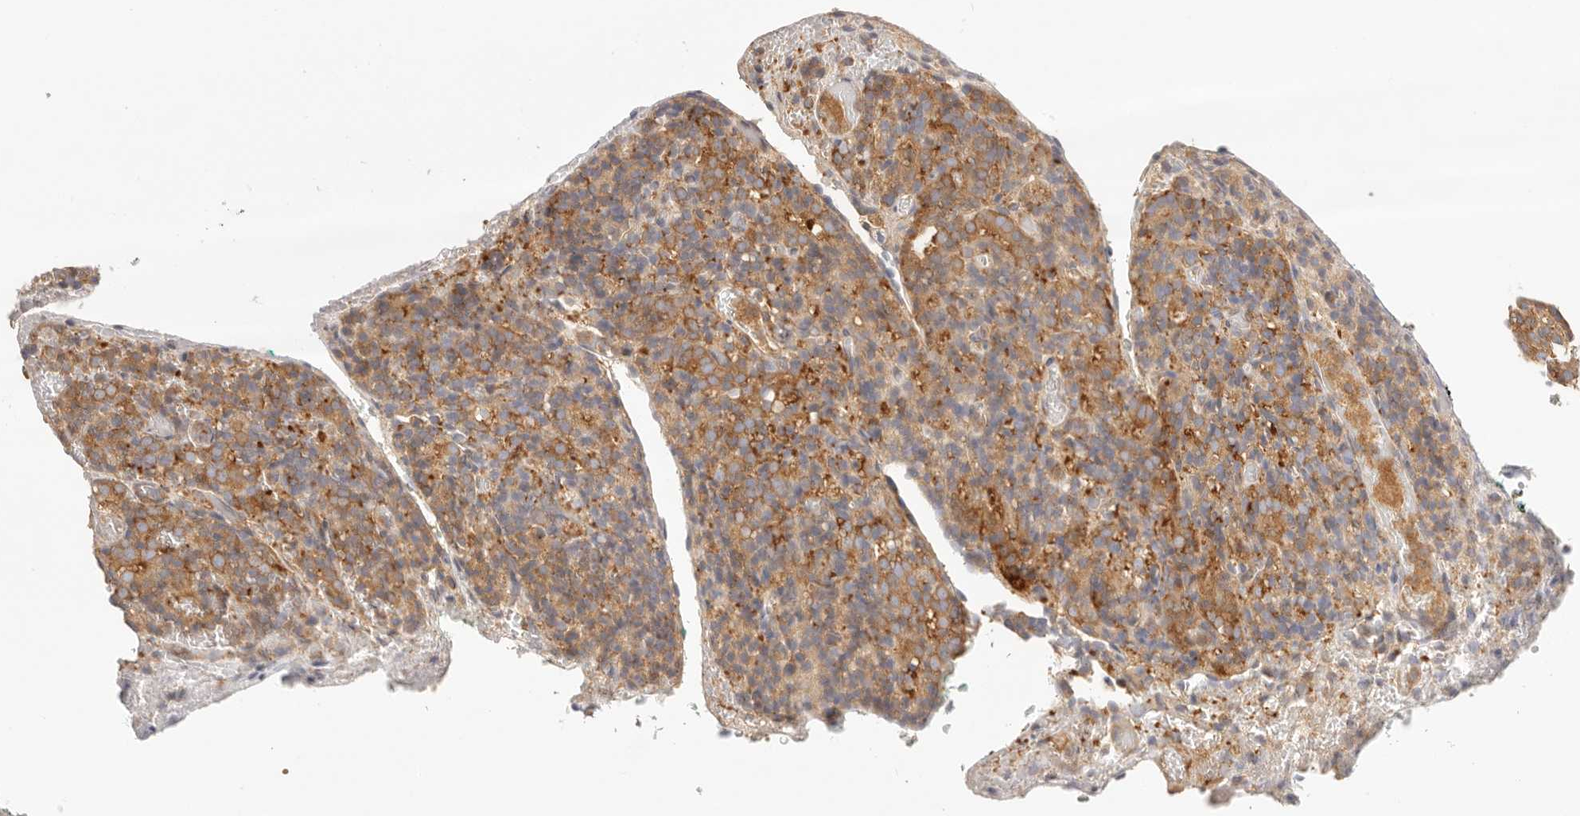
{"staining": {"intensity": "moderate", "quantity": ">75%", "location": "cytoplasmic/membranous"}, "tissue": "prostate cancer", "cell_type": "Tumor cells", "image_type": "cancer", "snomed": [{"axis": "morphology", "description": "Adenocarcinoma, High grade"}, {"axis": "topography", "description": "Prostate"}], "caption": "Prostate cancer (adenocarcinoma (high-grade)) stained with DAB immunohistochemistry (IHC) exhibits medium levels of moderate cytoplasmic/membranous positivity in about >75% of tumor cells. Using DAB (3,3'-diaminobenzidine) (brown) and hematoxylin (blue) stains, captured at high magnification using brightfield microscopy.", "gene": "KCMF1", "patient": {"sex": "male", "age": 62}}